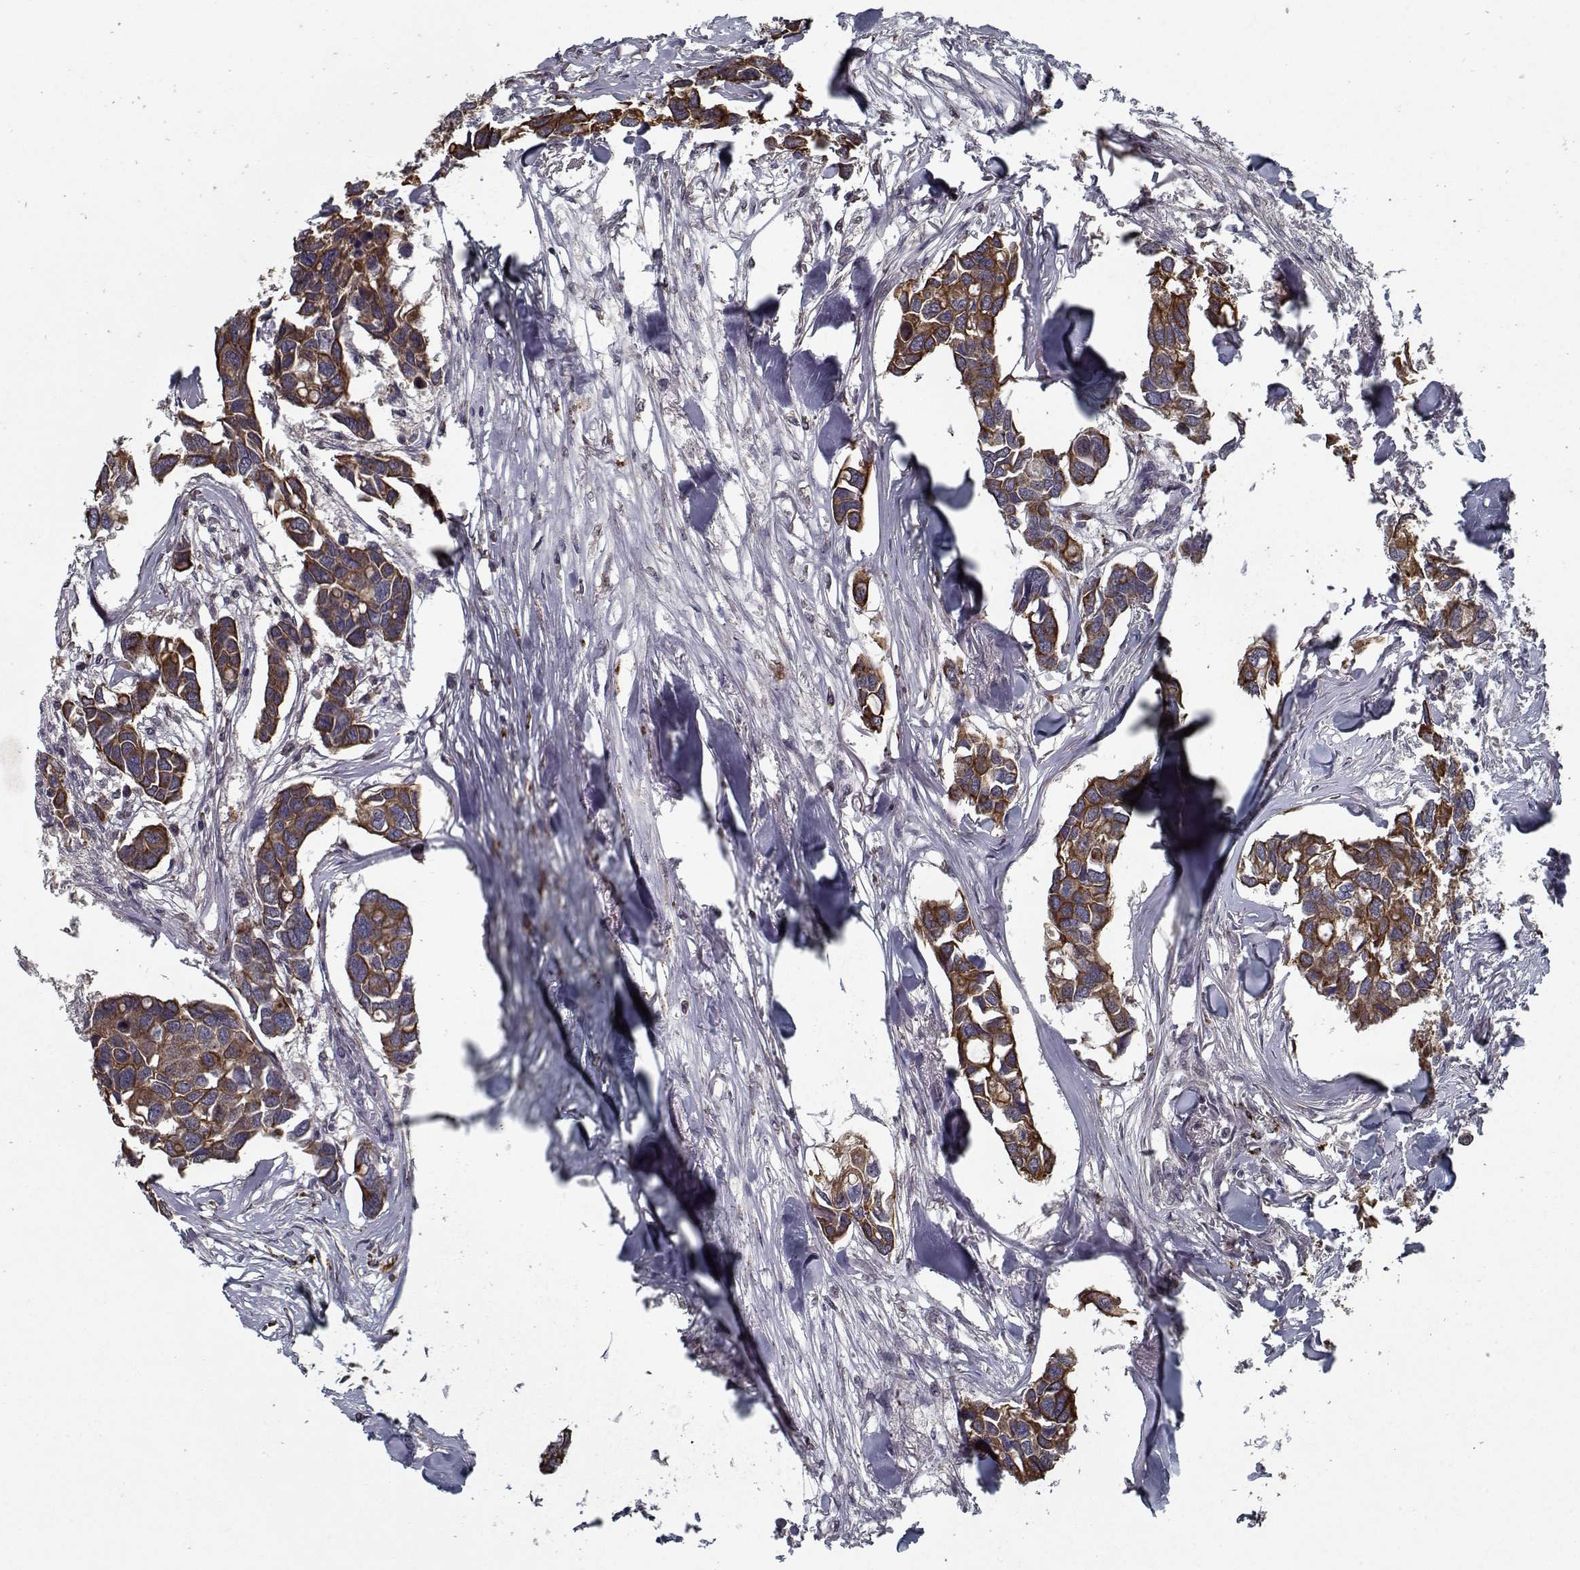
{"staining": {"intensity": "strong", "quantity": ">75%", "location": "cytoplasmic/membranous"}, "tissue": "breast cancer", "cell_type": "Tumor cells", "image_type": "cancer", "snomed": [{"axis": "morphology", "description": "Duct carcinoma"}, {"axis": "topography", "description": "Breast"}], "caption": "Infiltrating ductal carcinoma (breast) stained with a brown dye reveals strong cytoplasmic/membranous positive expression in approximately >75% of tumor cells.", "gene": "NLK", "patient": {"sex": "female", "age": 83}}